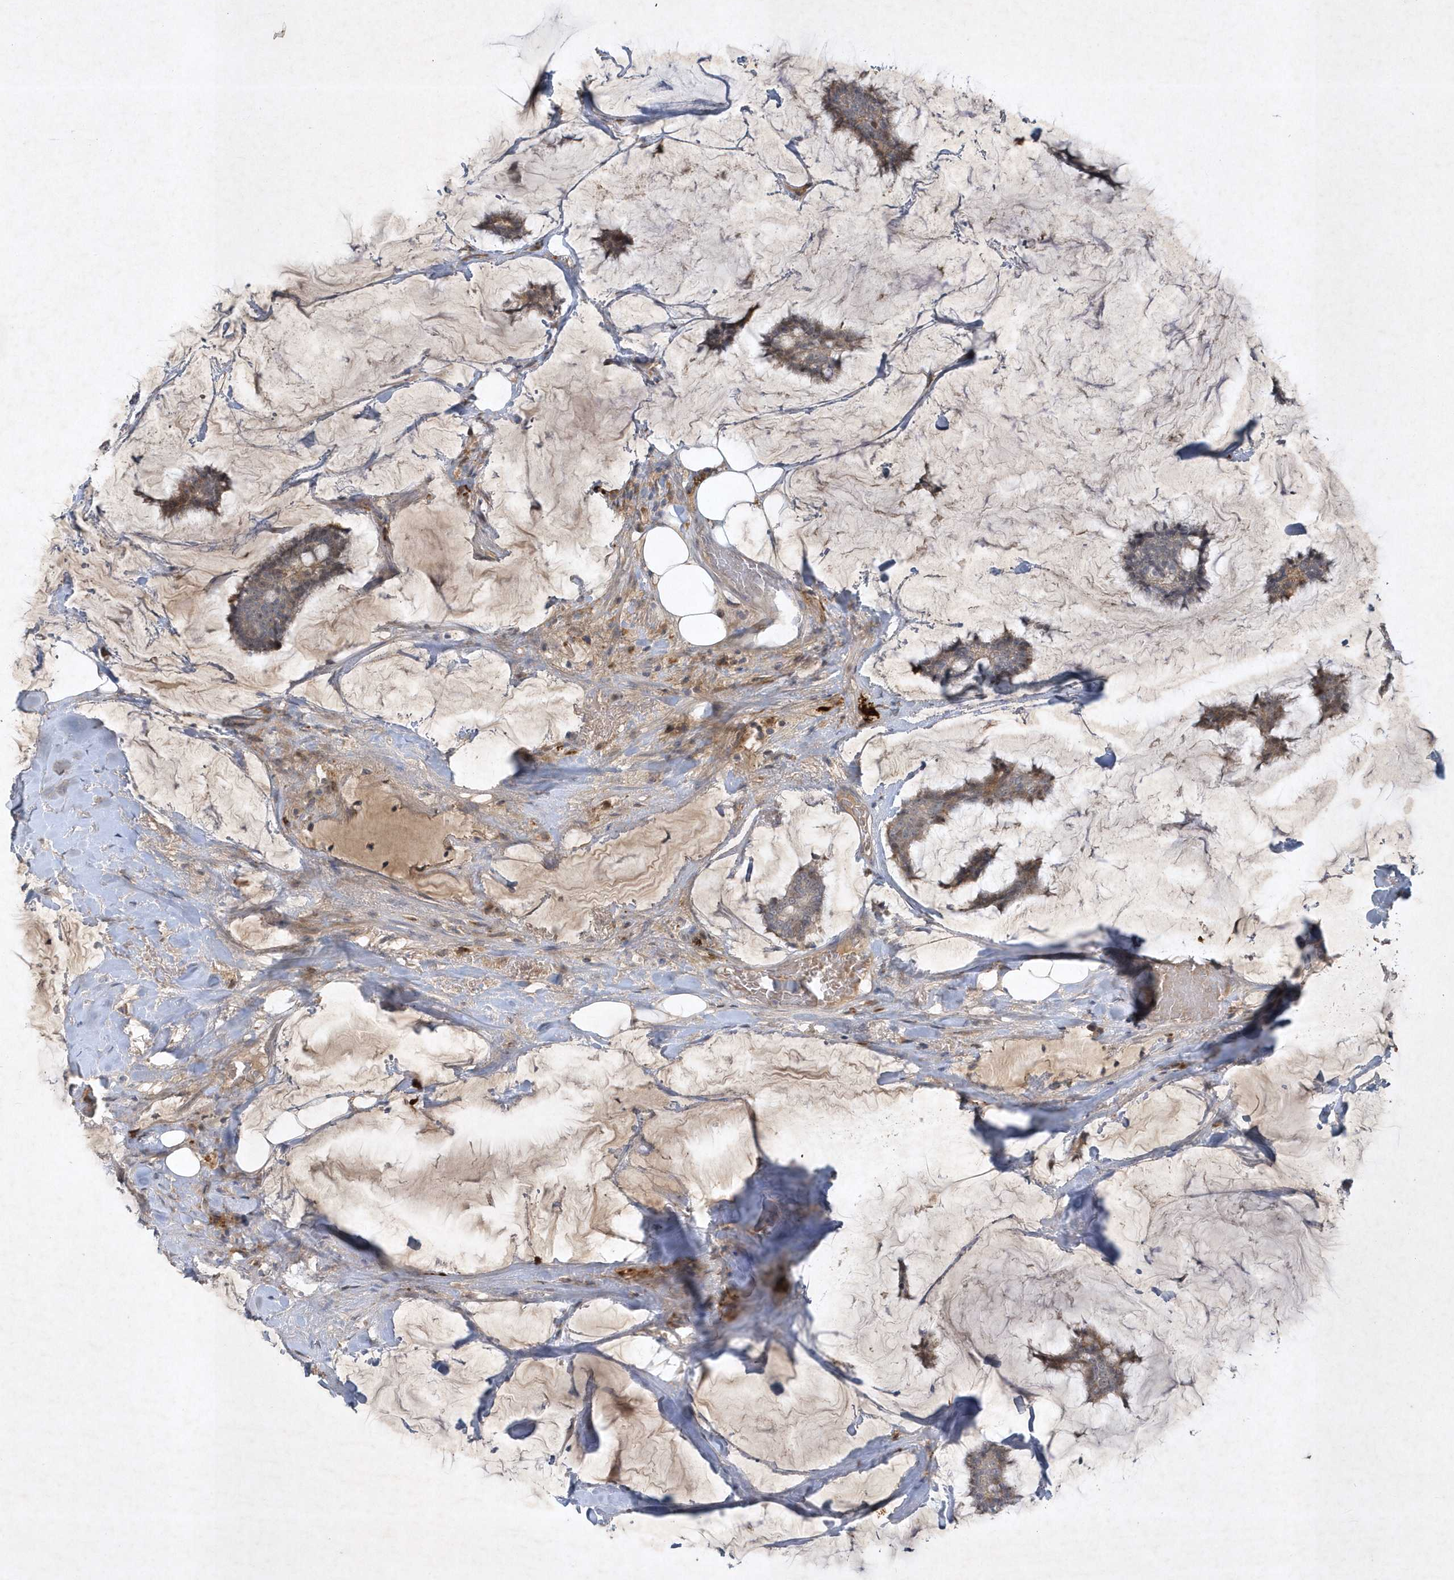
{"staining": {"intensity": "weak", "quantity": "25%-75%", "location": "cytoplasmic/membranous"}, "tissue": "breast cancer", "cell_type": "Tumor cells", "image_type": "cancer", "snomed": [{"axis": "morphology", "description": "Duct carcinoma"}, {"axis": "topography", "description": "Breast"}], "caption": "Breast cancer (intraductal carcinoma) tissue reveals weak cytoplasmic/membranous expression in about 25%-75% of tumor cells, visualized by immunohistochemistry. (DAB IHC with brightfield microscopy, high magnification).", "gene": "THG1L", "patient": {"sex": "female", "age": 93}}